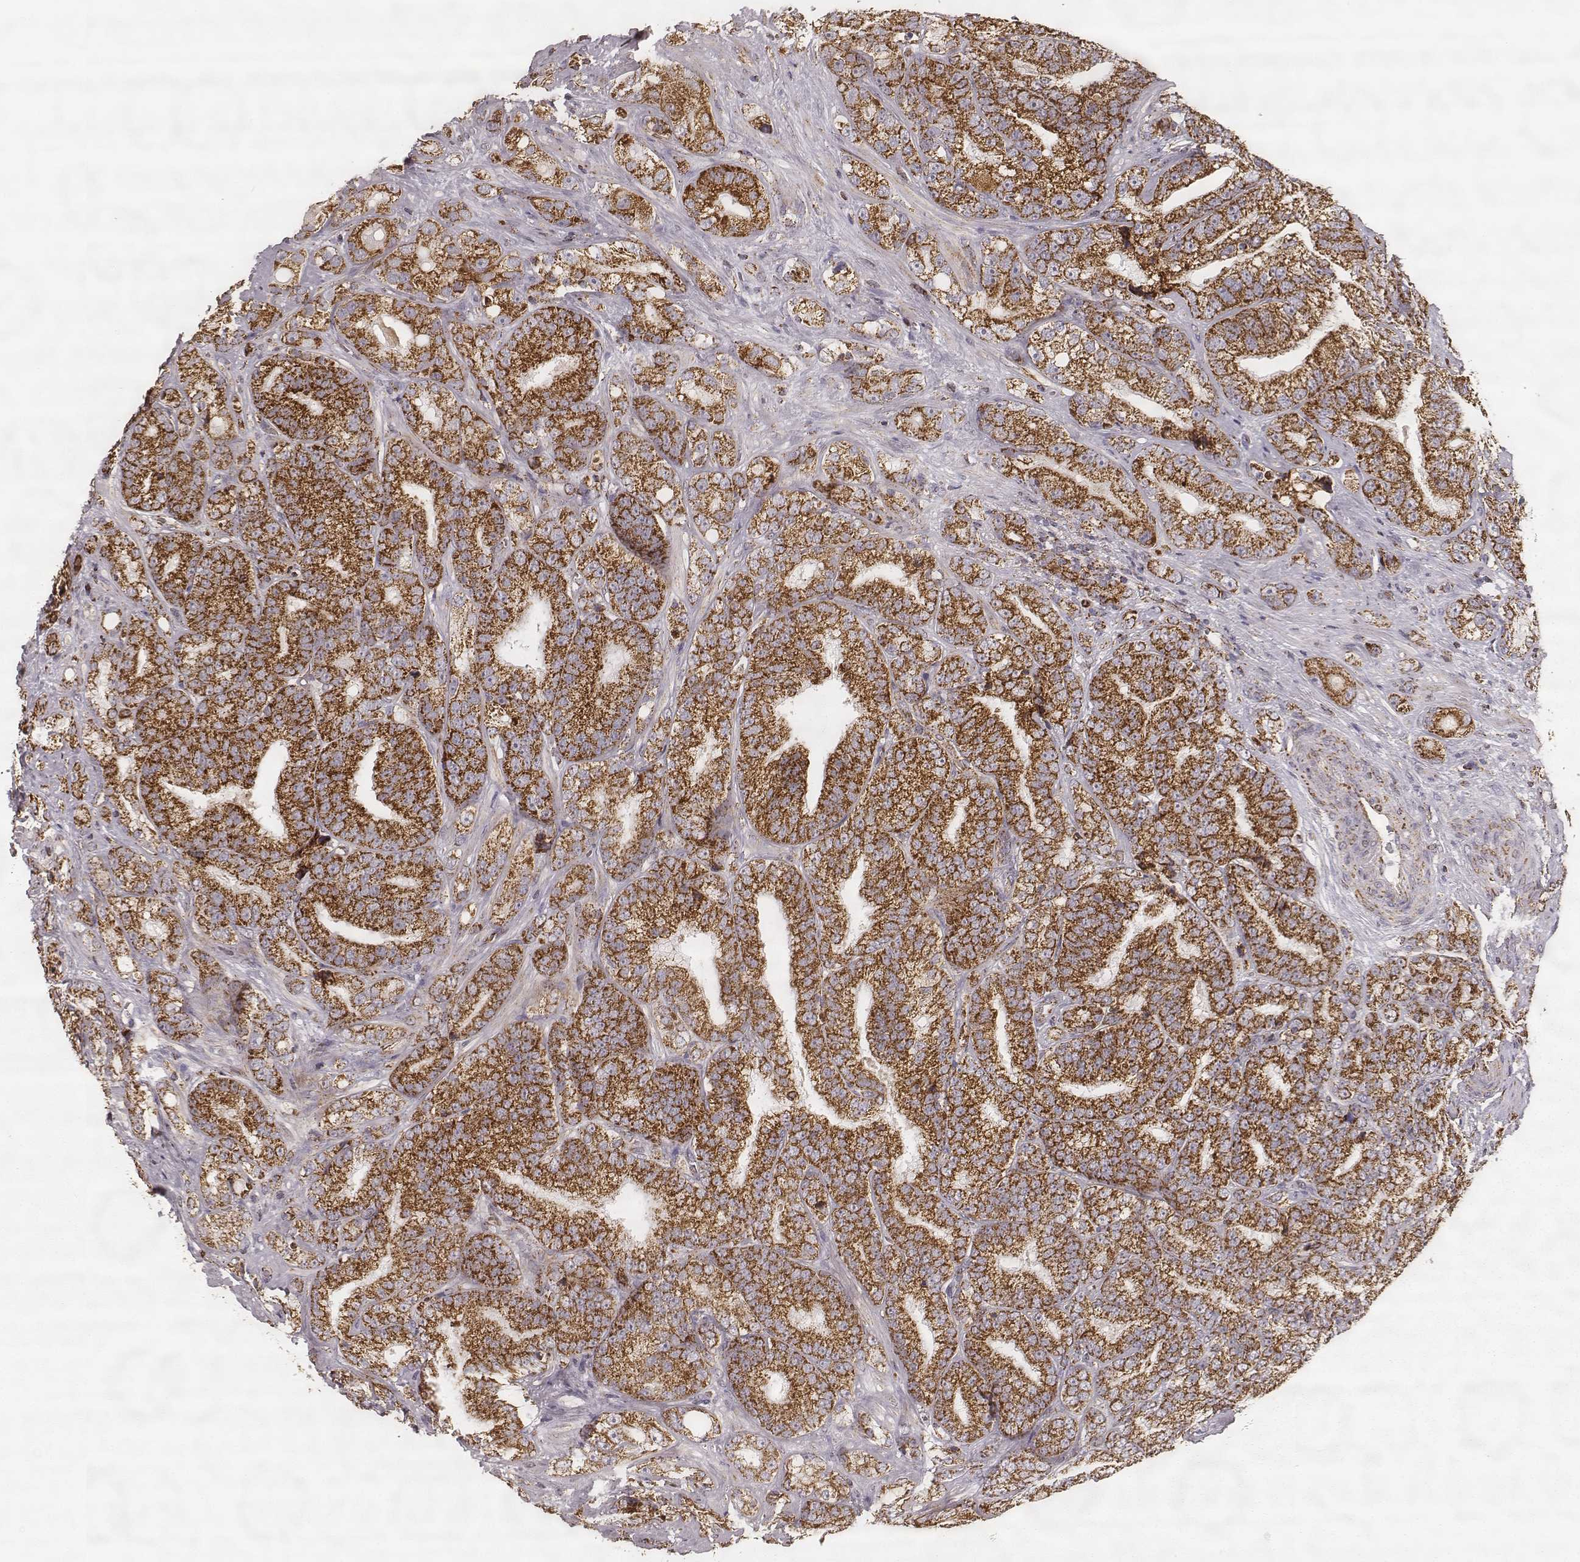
{"staining": {"intensity": "strong", "quantity": ">75%", "location": "cytoplasmic/membranous"}, "tissue": "prostate cancer", "cell_type": "Tumor cells", "image_type": "cancer", "snomed": [{"axis": "morphology", "description": "Adenocarcinoma, NOS"}, {"axis": "topography", "description": "Prostate"}], "caption": "Tumor cells demonstrate high levels of strong cytoplasmic/membranous positivity in about >75% of cells in human prostate cancer.", "gene": "CS", "patient": {"sex": "male", "age": 63}}